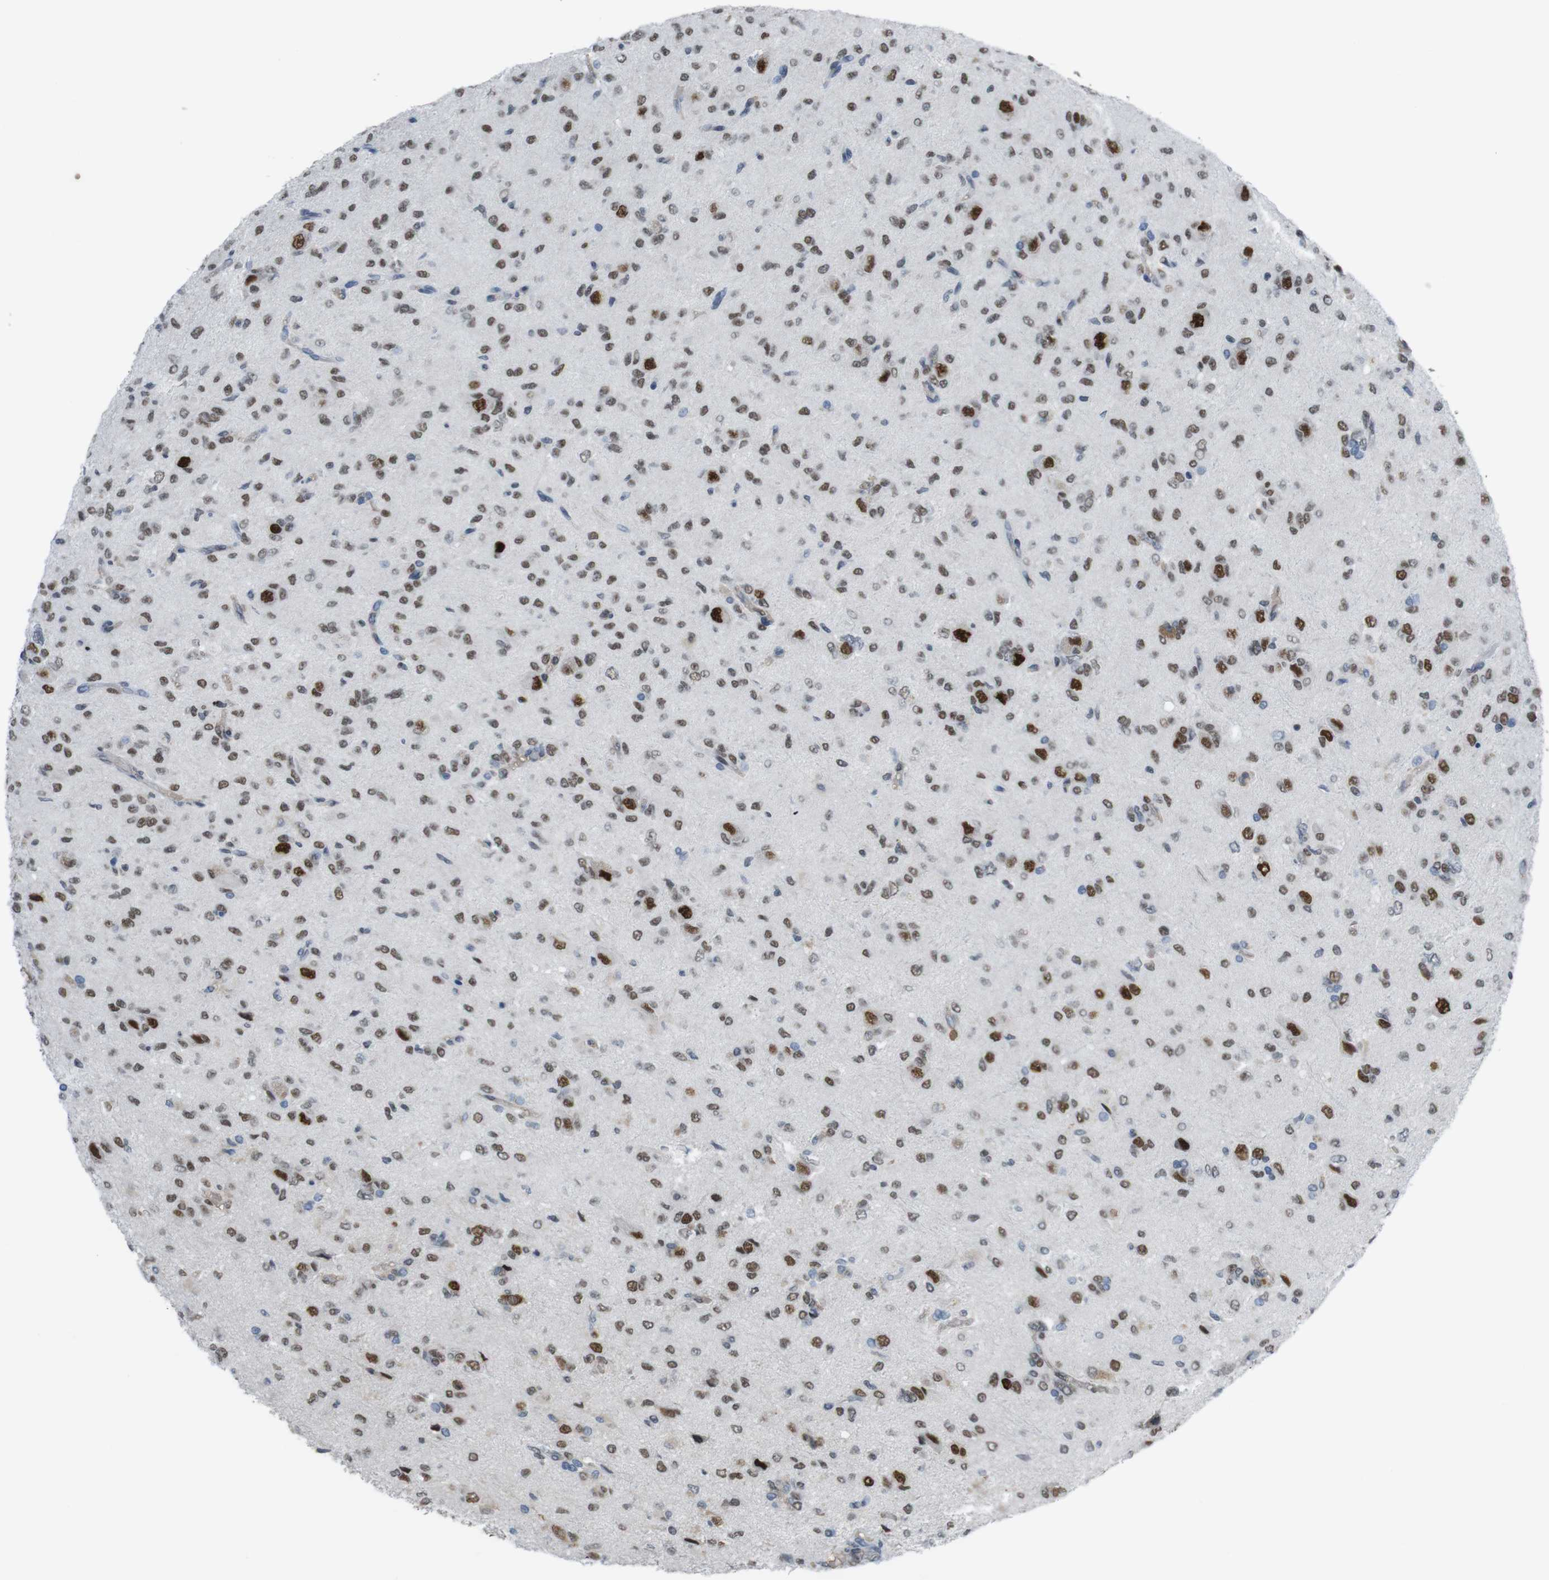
{"staining": {"intensity": "strong", "quantity": ">75%", "location": "nuclear"}, "tissue": "glioma", "cell_type": "Tumor cells", "image_type": "cancer", "snomed": [{"axis": "morphology", "description": "Glioma, malignant, High grade"}, {"axis": "topography", "description": "Brain"}], "caption": "Human high-grade glioma (malignant) stained for a protein (brown) exhibits strong nuclear positive staining in approximately >75% of tumor cells.", "gene": "SUB1", "patient": {"sex": "female", "age": 59}}